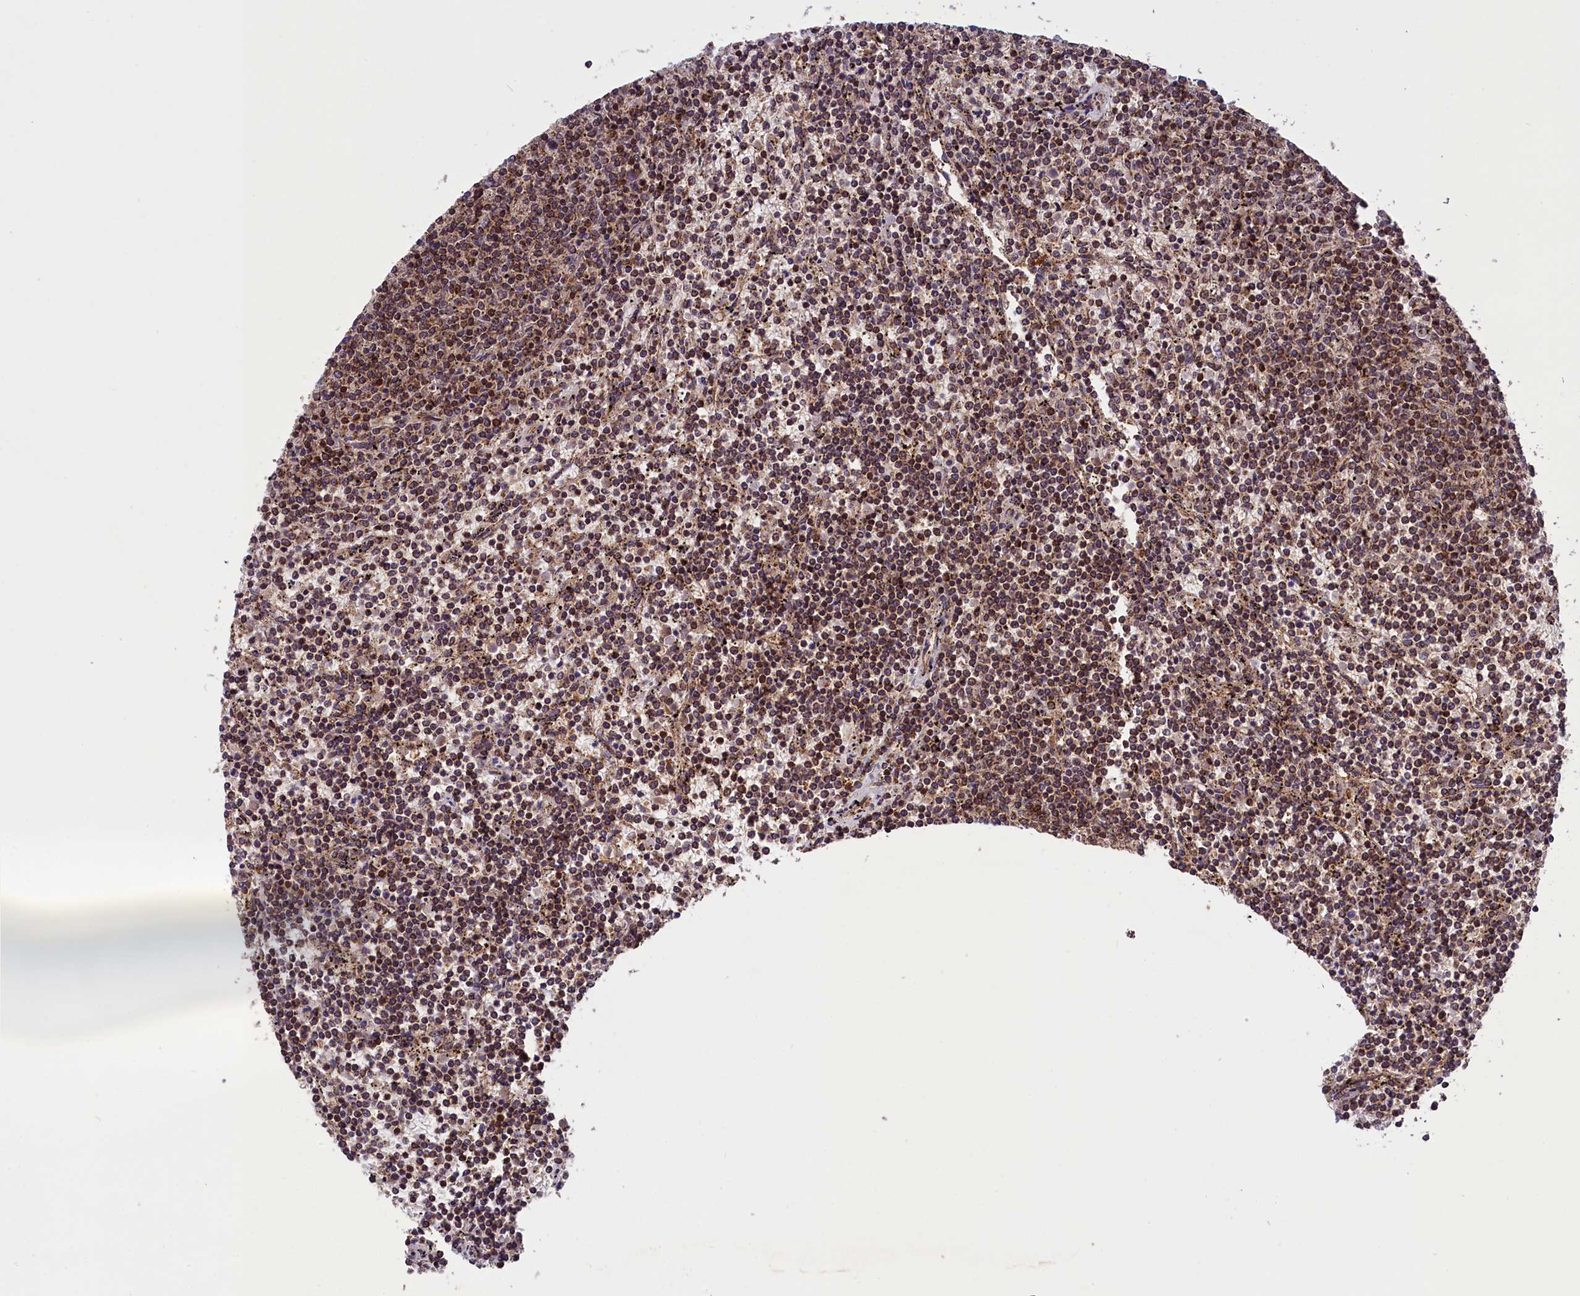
{"staining": {"intensity": "moderate", "quantity": "25%-75%", "location": "cytoplasmic/membranous"}, "tissue": "lymphoma", "cell_type": "Tumor cells", "image_type": "cancer", "snomed": [{"axis": "morphology", "description": "Malignant lymphoma, non-Hodgkin's type, Low grade"}, {"axis": "topography", "description": "Spleen"}], "caption": "Immunohistochemistry histopathology image of neoplastic tissue: malignant lymphoma, non-Hodgkin's type (low-grade) stained using immunohistochemistry (IHC) exhibits medium levels of moderate protein expression localized specifically in the cytoplasmic/membranous of tumor cells, appearing as a cytoplasmic/membranous brown color.", "gene": "IST1", "patient": {"sex": "female", "age": 50}}